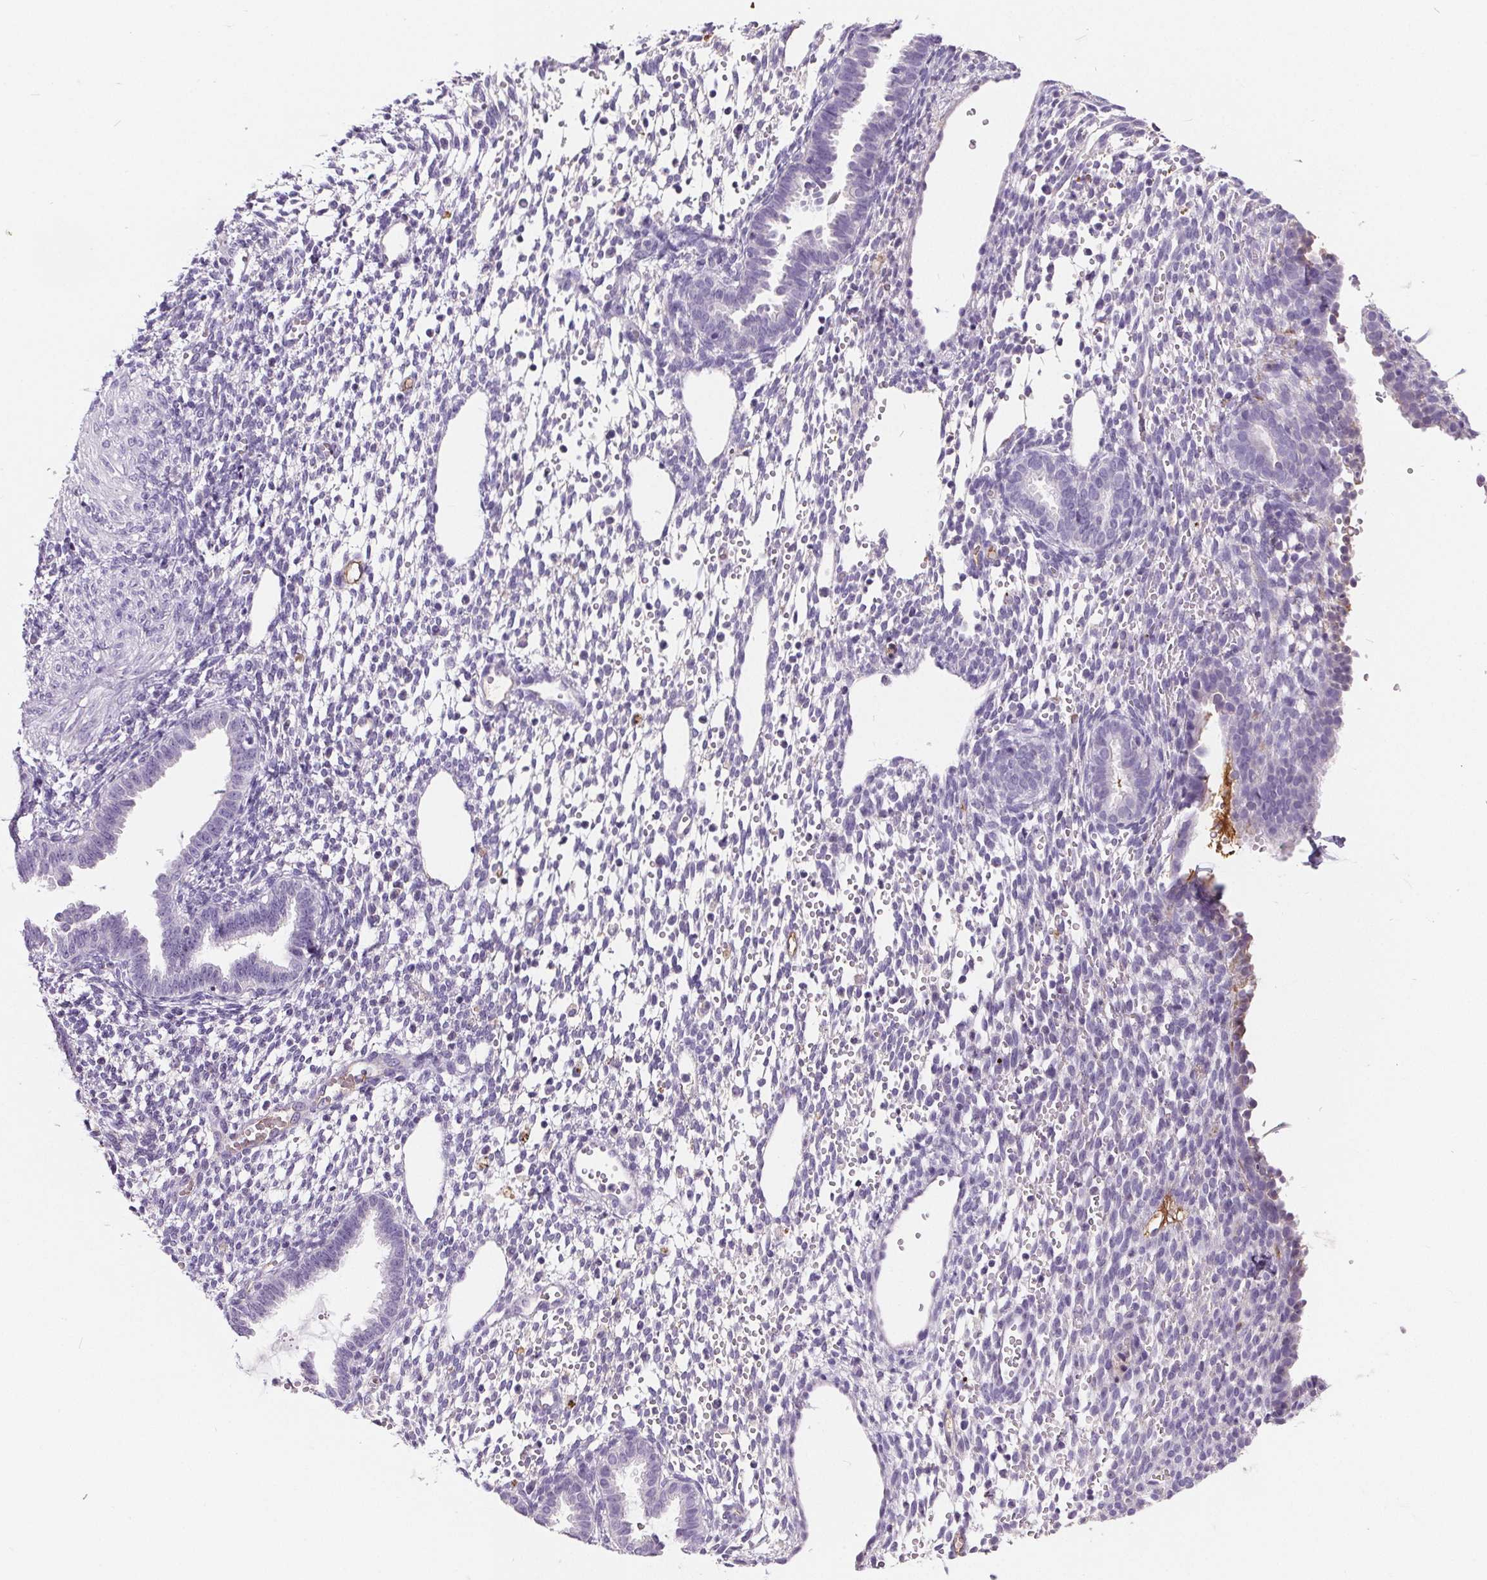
{"staining": {"intensity": "negative", "quantity": "none", "location": "none"}, "tissue": "endometrium", "cell_type": "Cells in endometrial stroma", "image_type": "normal", "snomed": [{"axis": "morphology", "description": "Normal tissue, NOS"}, {"axis": "topography", "description": "Endometrium"}], "caption": "IHC histopathology image of benign endometrium: human endometrium stained with DAB shows no significant protein staining in cells in endometrial stroma.", "gene": "CD5L", "patient": {"sex": "female", "age": 36}}